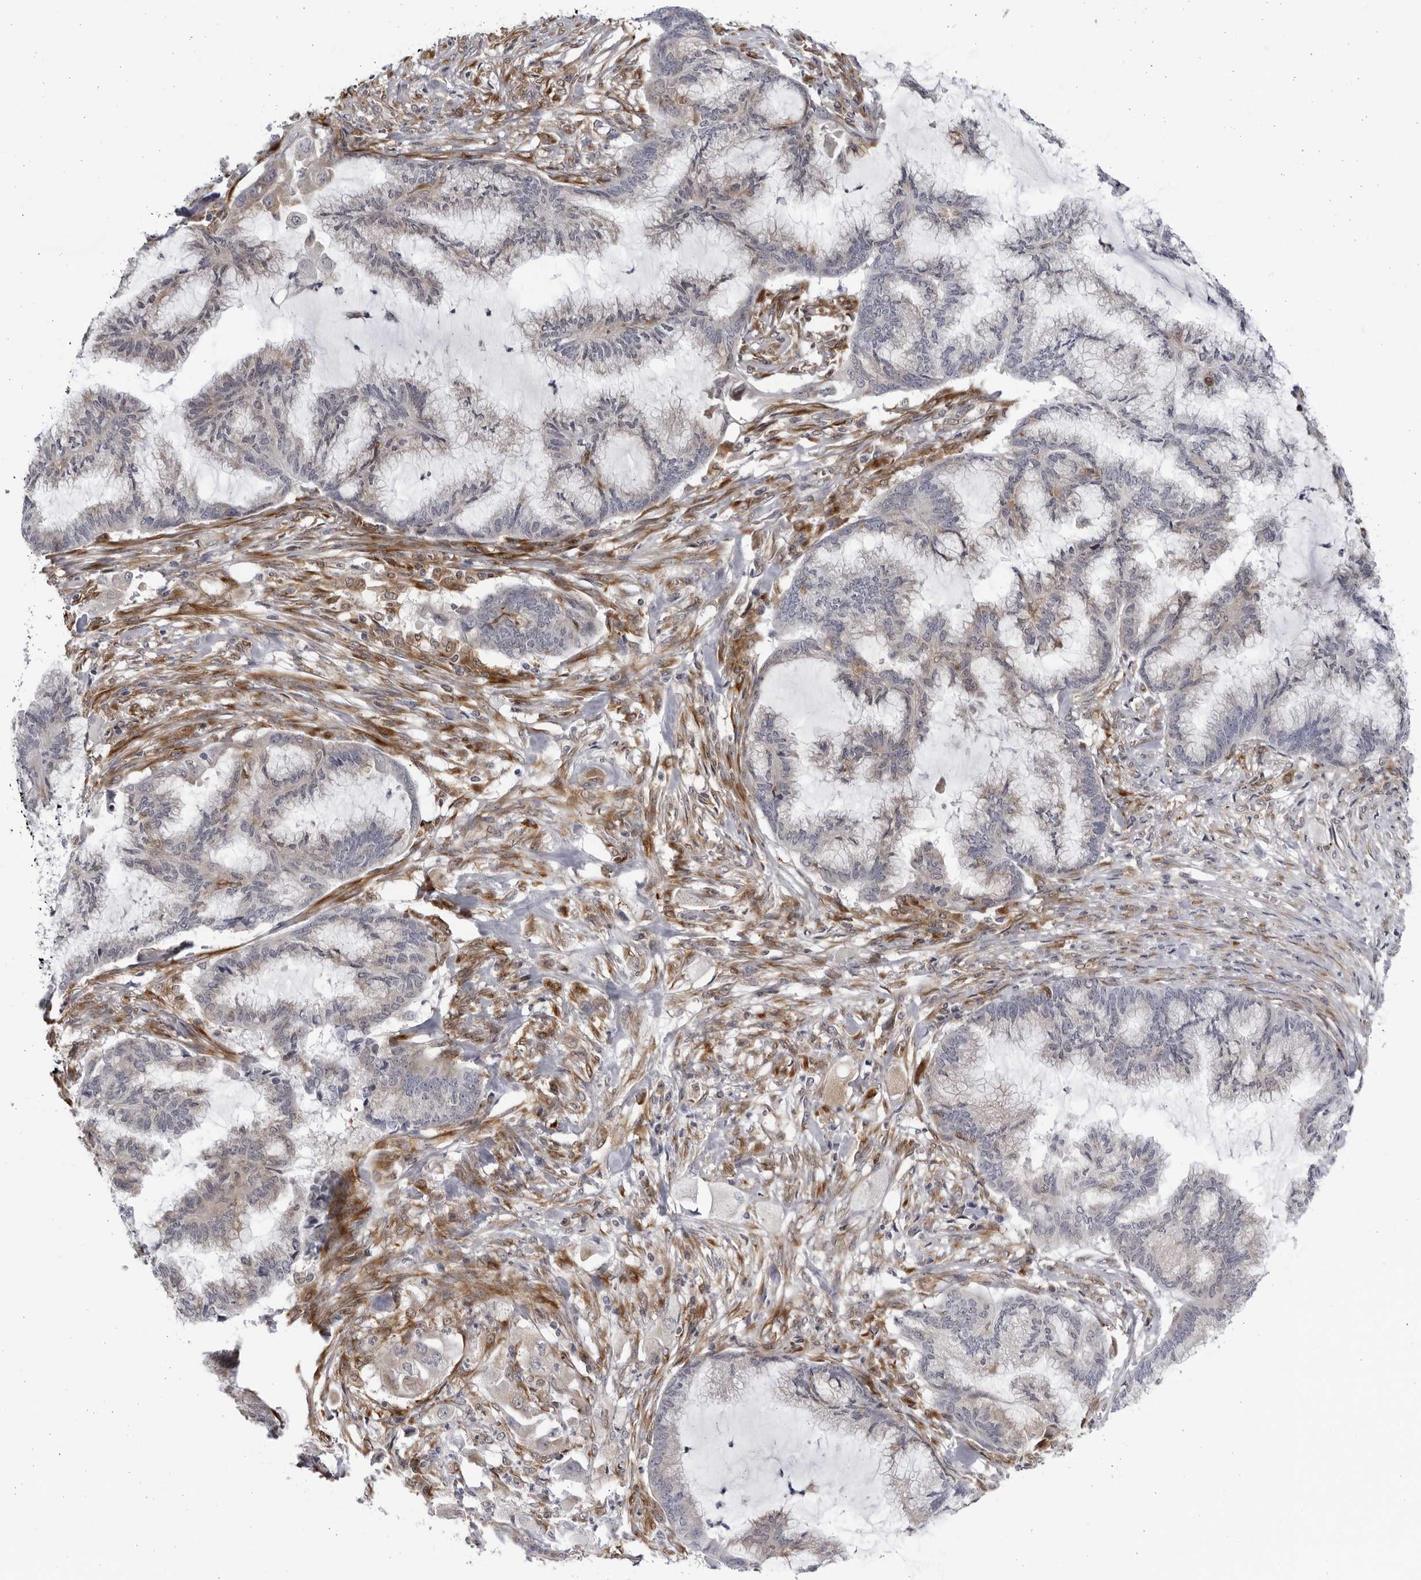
{"staining": {"intensity": "negative", "quantity": "none", "location": "none"}, "tissue": "endometrial cancer", "cell_type": "Tumor cells", "image_type": "cancer", "snomed": [{"axis": "morphology", "description": "Adenocarcinoma, NOS"}, {"axis": "topography", "description": "Endometrium"}], "caption": "A high-resolution photomicrograph shows IHC staining of endometrial cancer, which displays no significant expression in tumor cells.", "gene": "BMP2K", "patient": {"sex": "female", "age": 86}}